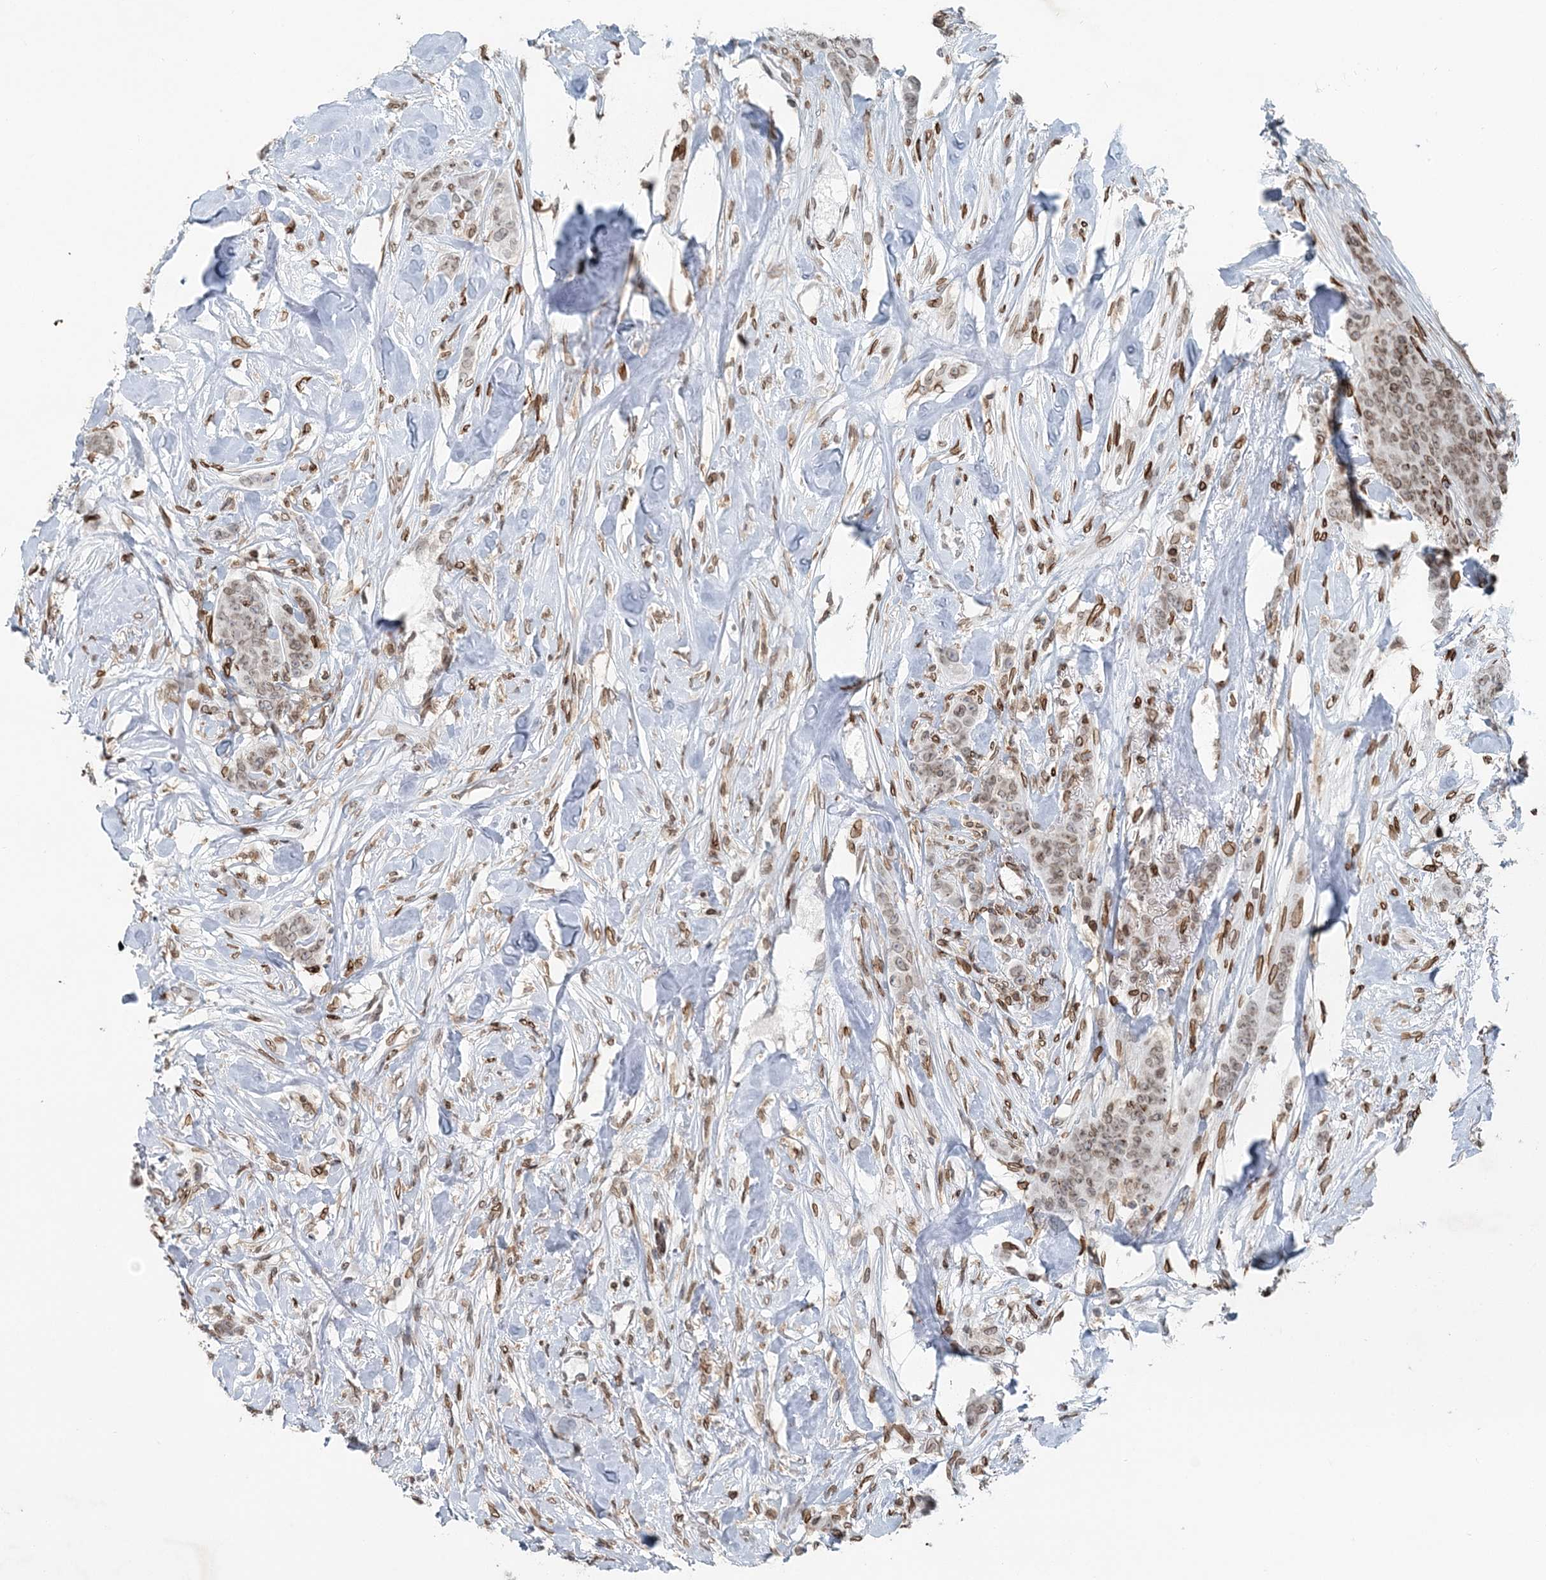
{"staining": {"intensity": "weak", "quantity": ">75%", "location": "cytoplasmic/membranous,nuclear"}, "tissue": "breast cancer", "cell_type": "Tumor cells", "image_type": "cancer", "snomed": [{"axis": "morphology", "description": "Duct carcinoma"}, {"axis": "topography", "description": "Breast"}], "caption": "IHC of human infiltrating ductal carcinoma (breast) displays low levels of weak cytoplasmic/membranous and nuclear staining in approximately >75% of tumor cells.", "gene": "GJD4", "patient": {"sex": "female", "age": 40}}